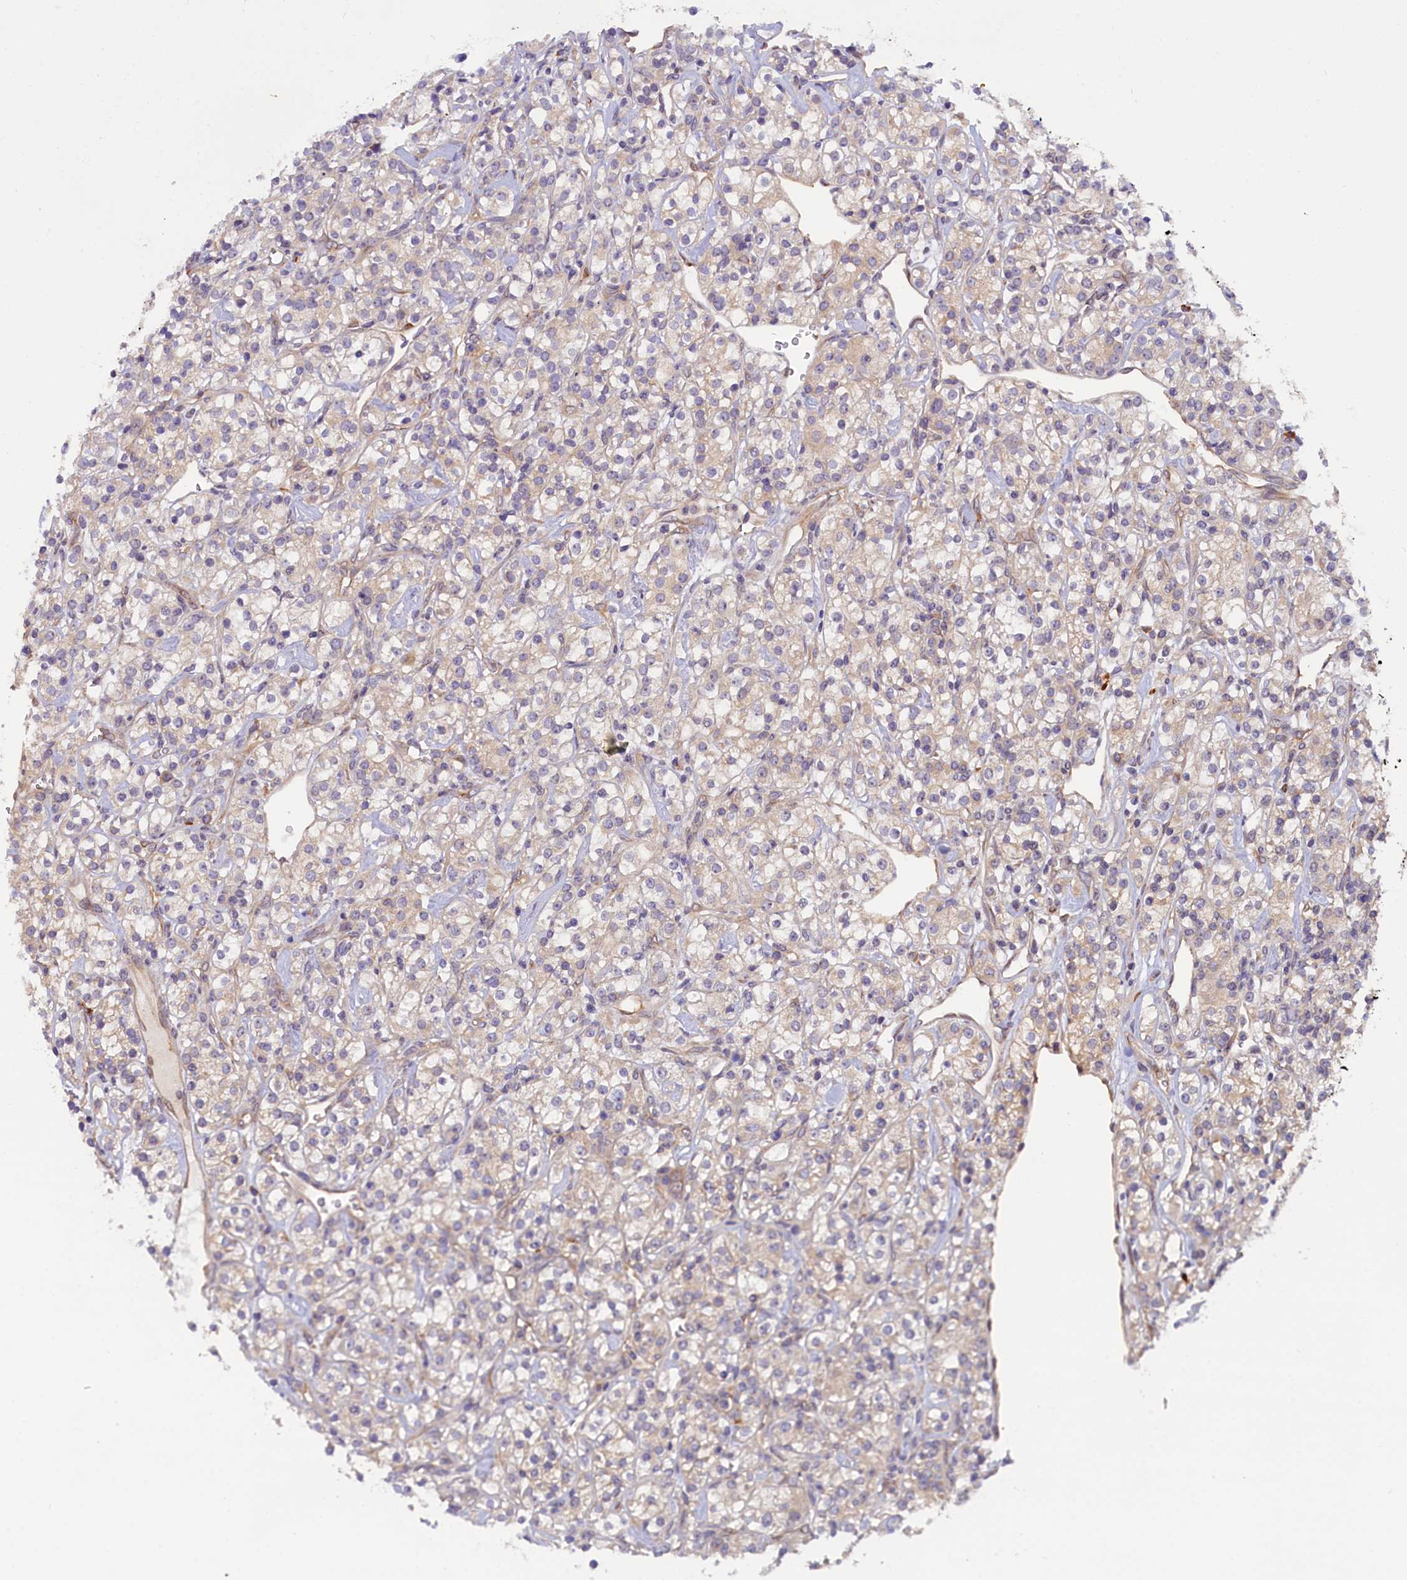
{"staining": {"intensity": "weak", "quantity": "<25%", "location": "cytoplasmic/membranous"}, "tissue": "renal cancer", "cell_type": "Tumor cells", "image_type": "cancer", "snomed": [{"axis": "morphology", "description": "Adenocarcinoma, NOS"}, {"axis": "topography", "description": "Kidney"}], "caption": "A micrograph of human renal cancer is negative for staining in tumor cells.", "gene": "CCDC9B", "patient": {"sex": "male", "age": 77}}